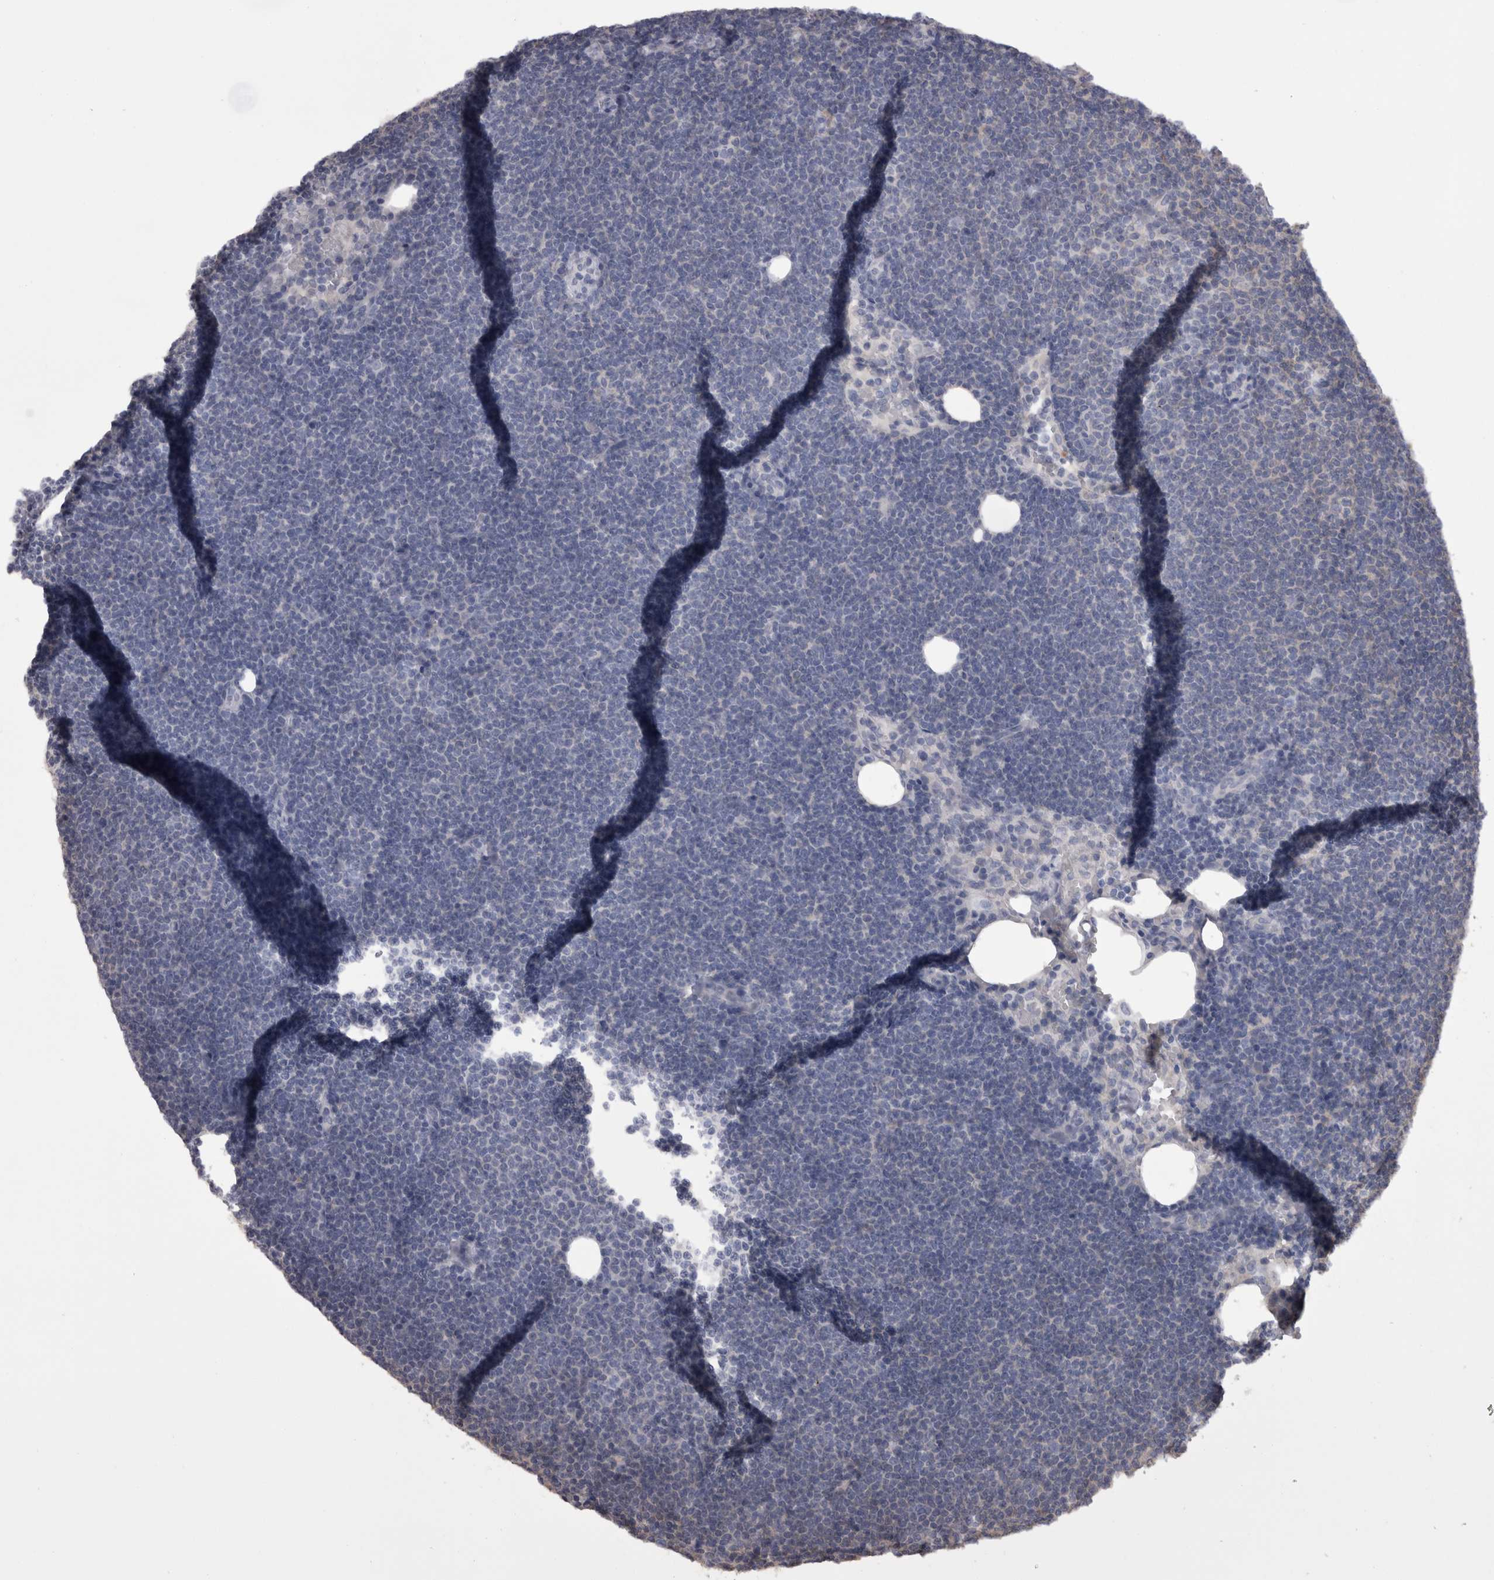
{"staining": {"intensity": "weak", "quantity": "<25%", "location": "cytoplasmic/membranous"}, "tissue": "lymphoma", "cell_type": "Tumor cells", "image_type": "cancer", "snomed": [{"axis": "morphology", "description": "Malignant lymphoma, non-Hodgkin's type, Low grade"}, {"axis": "topography", "description": "Lymph node"}], "caption": "A histopathology image of human lymphoma is negative for staining in tumor cells. (Immunohistochemistry (ihc), brightfield microscopy, high magnification).", "gene": "CAMK2D", "patient": {"sex": "female", "age": 53}}